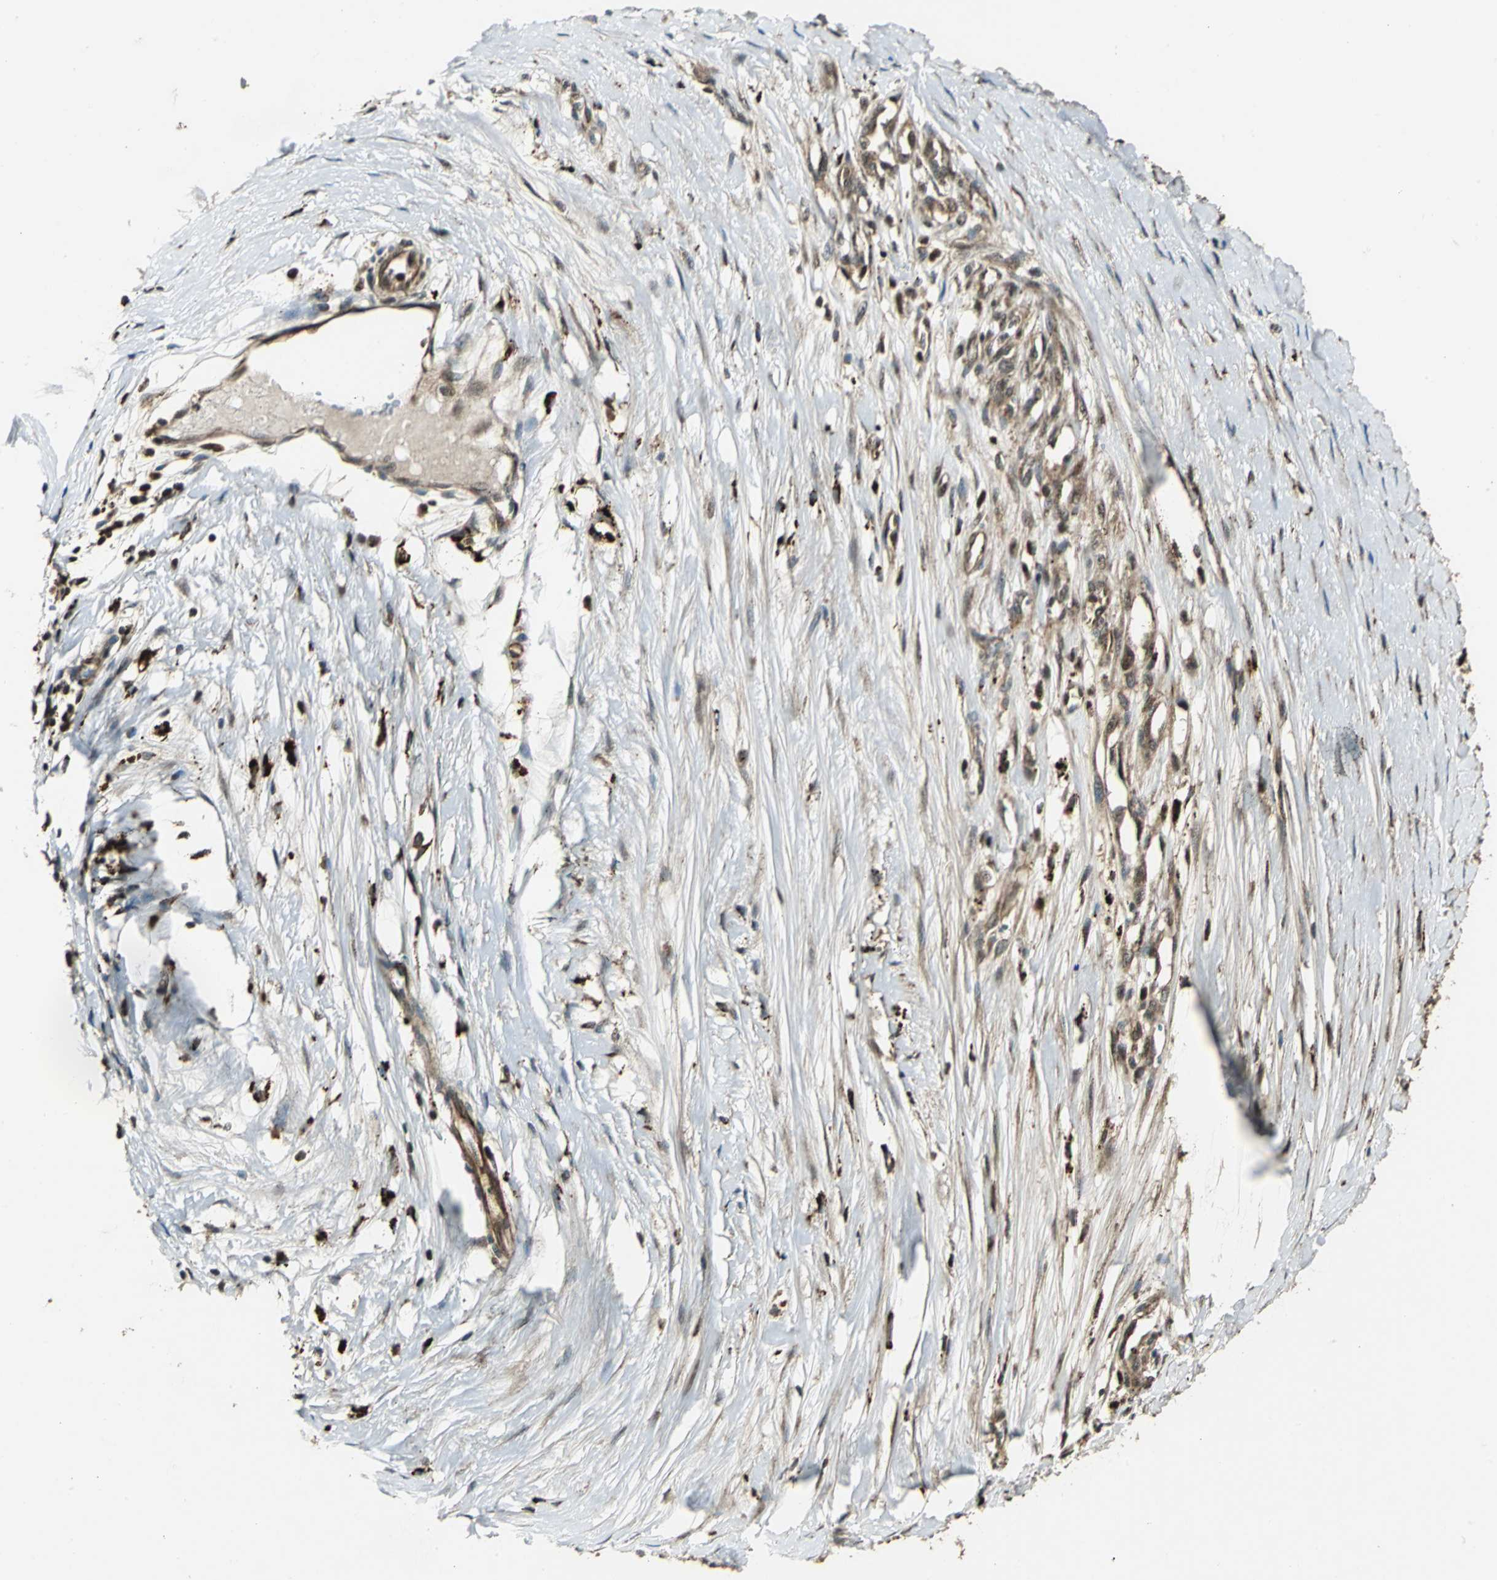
{"staining": {"intensity": "strong", "quantity": ">75%", "location": "cytoplasmic/membranous,nuclear"}, "tissue": "melanoma", "cell_type": "Tumor cells", "image_type": "cancer", "snomed": [{"axis": "morphology", "description": "Malignant melanoma, Metastatic site"}, {"axis": "topography", "description": "Lymph node"}], "caption": "IHC (DAB) staining of human melanoma displays strong cytoplasmic/membranous and nuclear protein positivity in approximately >75% of tumor cells.", "gene": "PPP1R13L", "patient": {"sex": "male", "age": 59}}